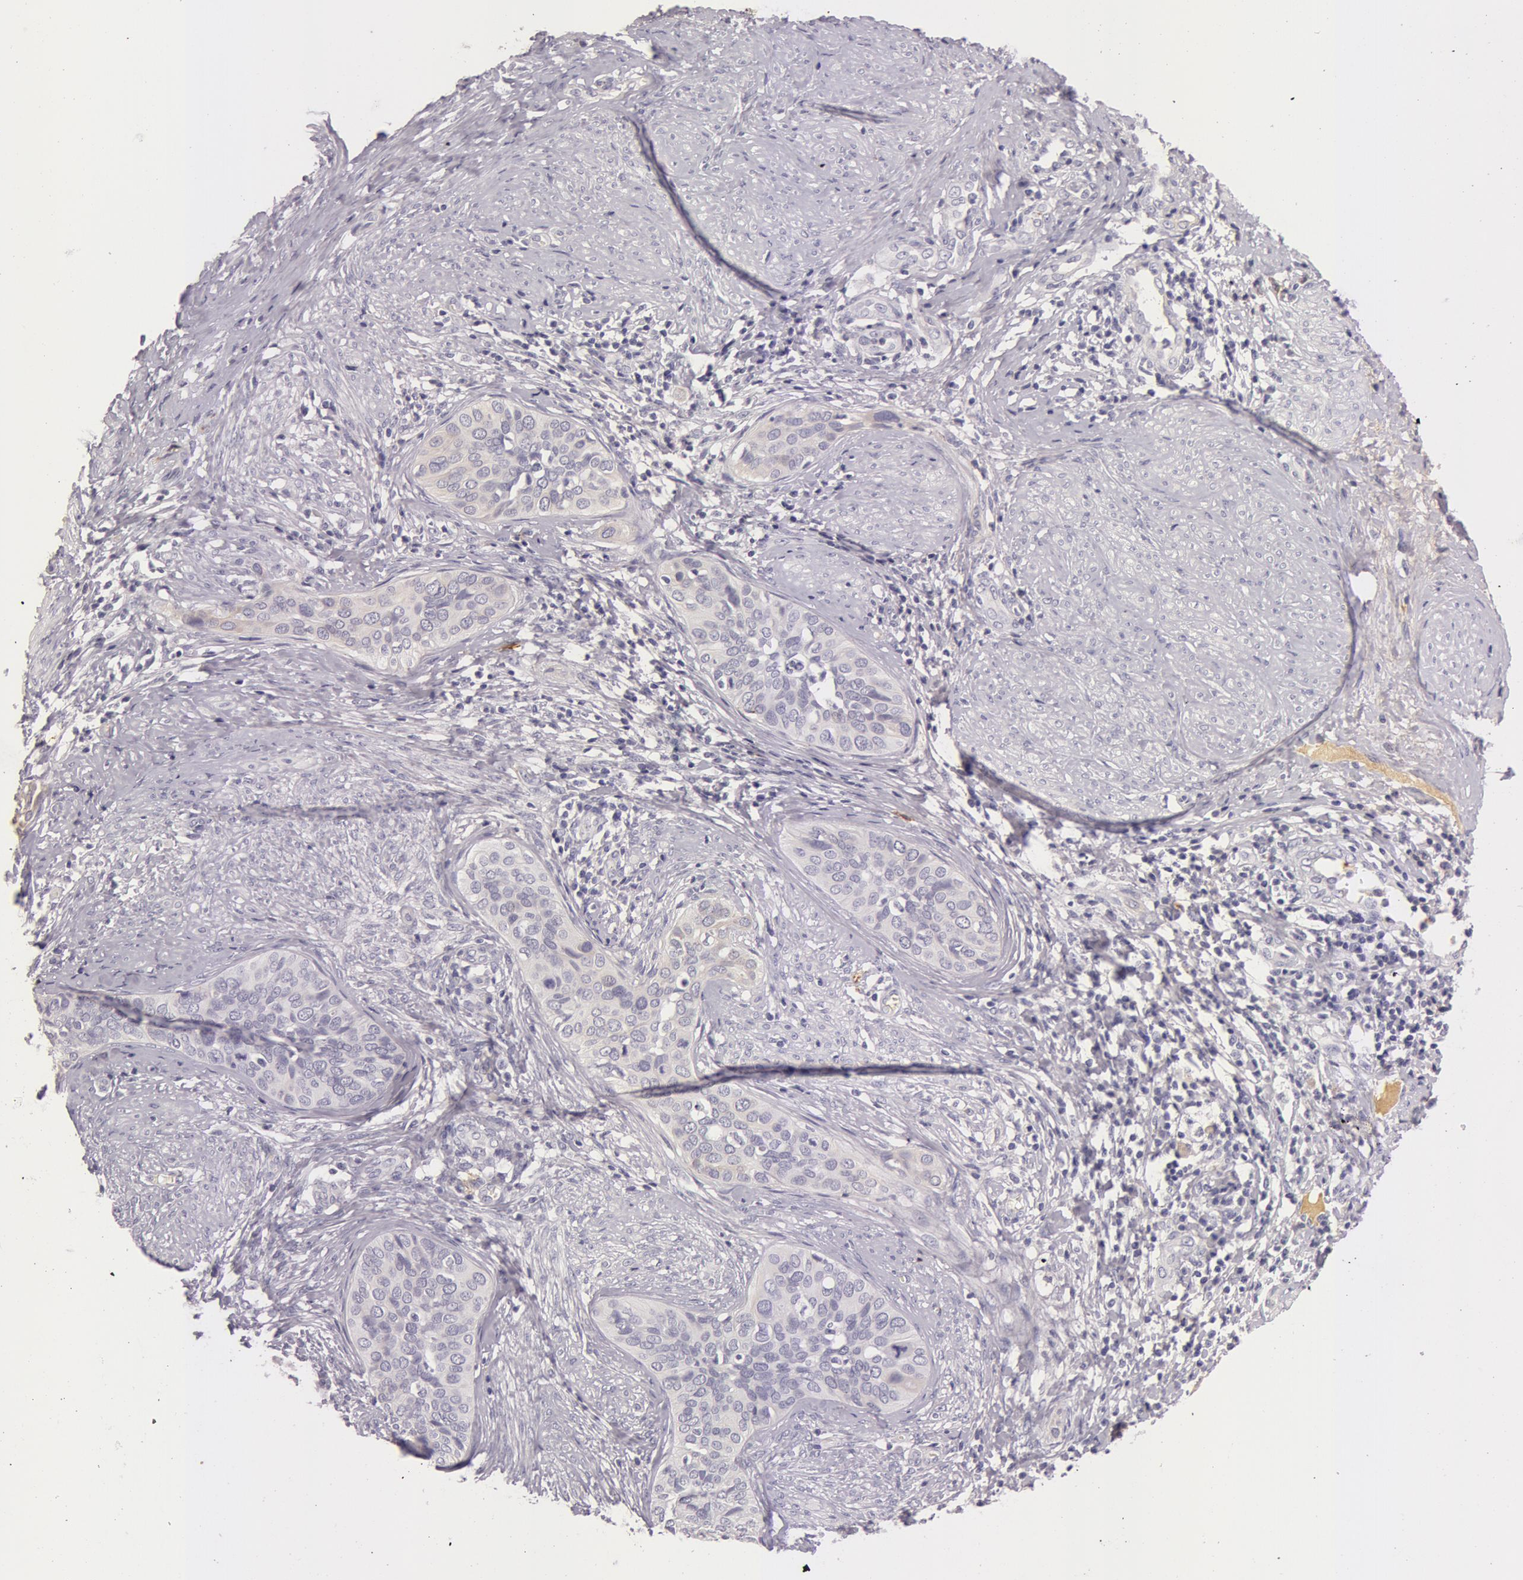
{"staining": {"intensity": "negative", "quantity": "none", "location": "none"}, "tissue": "cervical cancer", "cell_type": "Tumor cells", "image_type": "cancer", "snomed": [{"axis": "morphology", "description": "Squamous cell carcinoma, NOS"}, {"axis": "topography", "description": "Cervix"}], "caption": "This is an immunohistochemistry (IHC) image of cervical cancer (squamous cell carcinoma). There is no expression in tumor cells.", "gene": "C4BPA", "patient": {"sex": "female", "age": 31}}